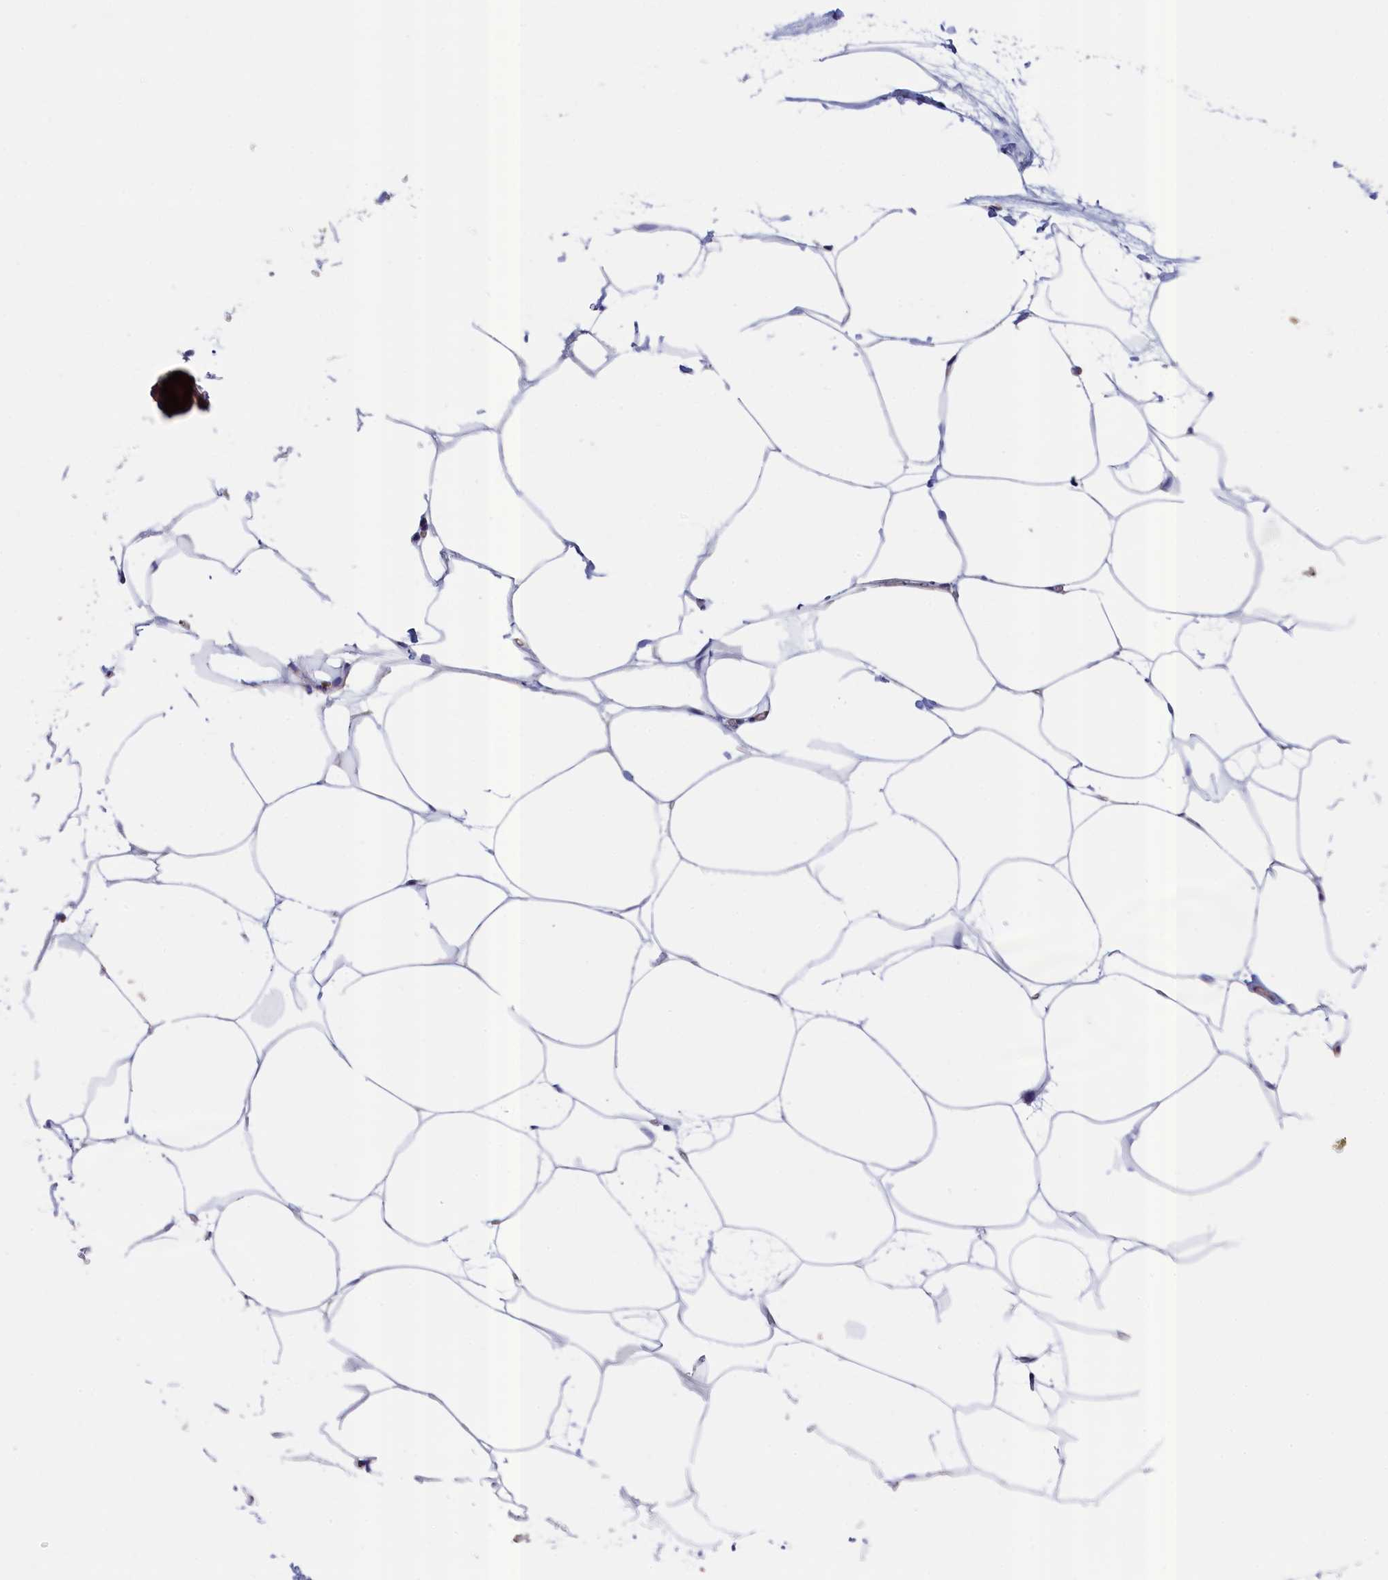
{"staining": {"intensity": "negative", "quantity": "none", "location": "none"}, "tissue": "breast", "cell_type": "Adipocytes", "image_type": "normal", "snomed": [{"axis": "morphology", "description": "Normal tissue, NOS"}, {"axis": "topography", "description": "Breast"}], "caption": "The image displays no staining of adipocytes in benign breast.", "gene": "ANKRD2", "patient": {"sex": "female", "age": 62}}